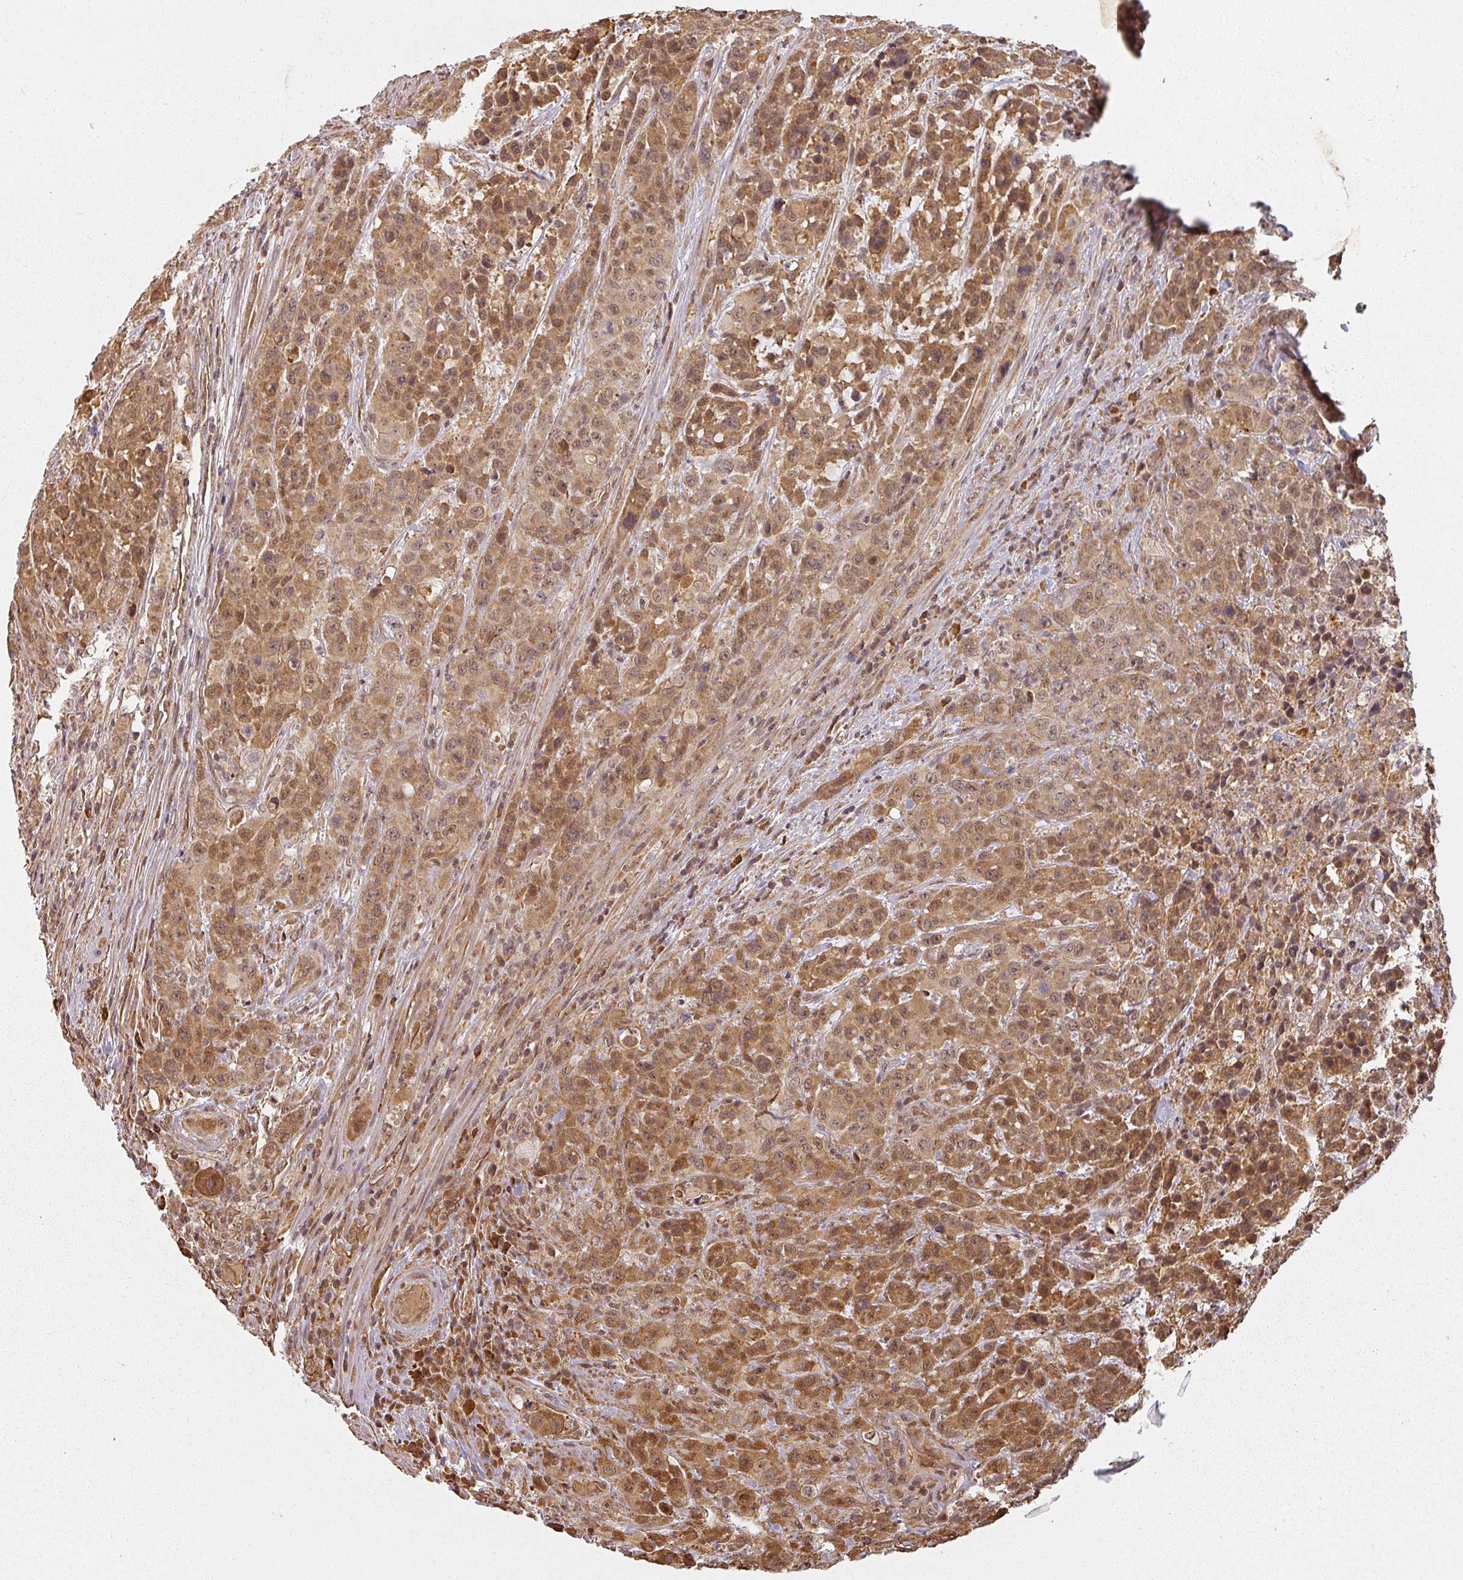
{"staining": {"intensity": "moderate", "quantity": ">75%", "location": "cytoplasmic/membranous,nuclear"}, "tissue": "colorectal cancer", "cell_type": "Tumor cells", "image_type": "cancer", "snomed": [{"axis": "morphology", "description": "Adenocarcinoma, NOS"}, {"axis": "topography", "description": "Colon"}], "caption": "Immunohistochemical staining of adenocarcinoma (colorectal) displays moderate cytoplasmic/membranous and nuclear protein staining in about >75% of tumor cells. (IHC, brightfield microscopy, high magnification).", "gene": "MED19", "patient": {"sex": "male", "age": 62}}